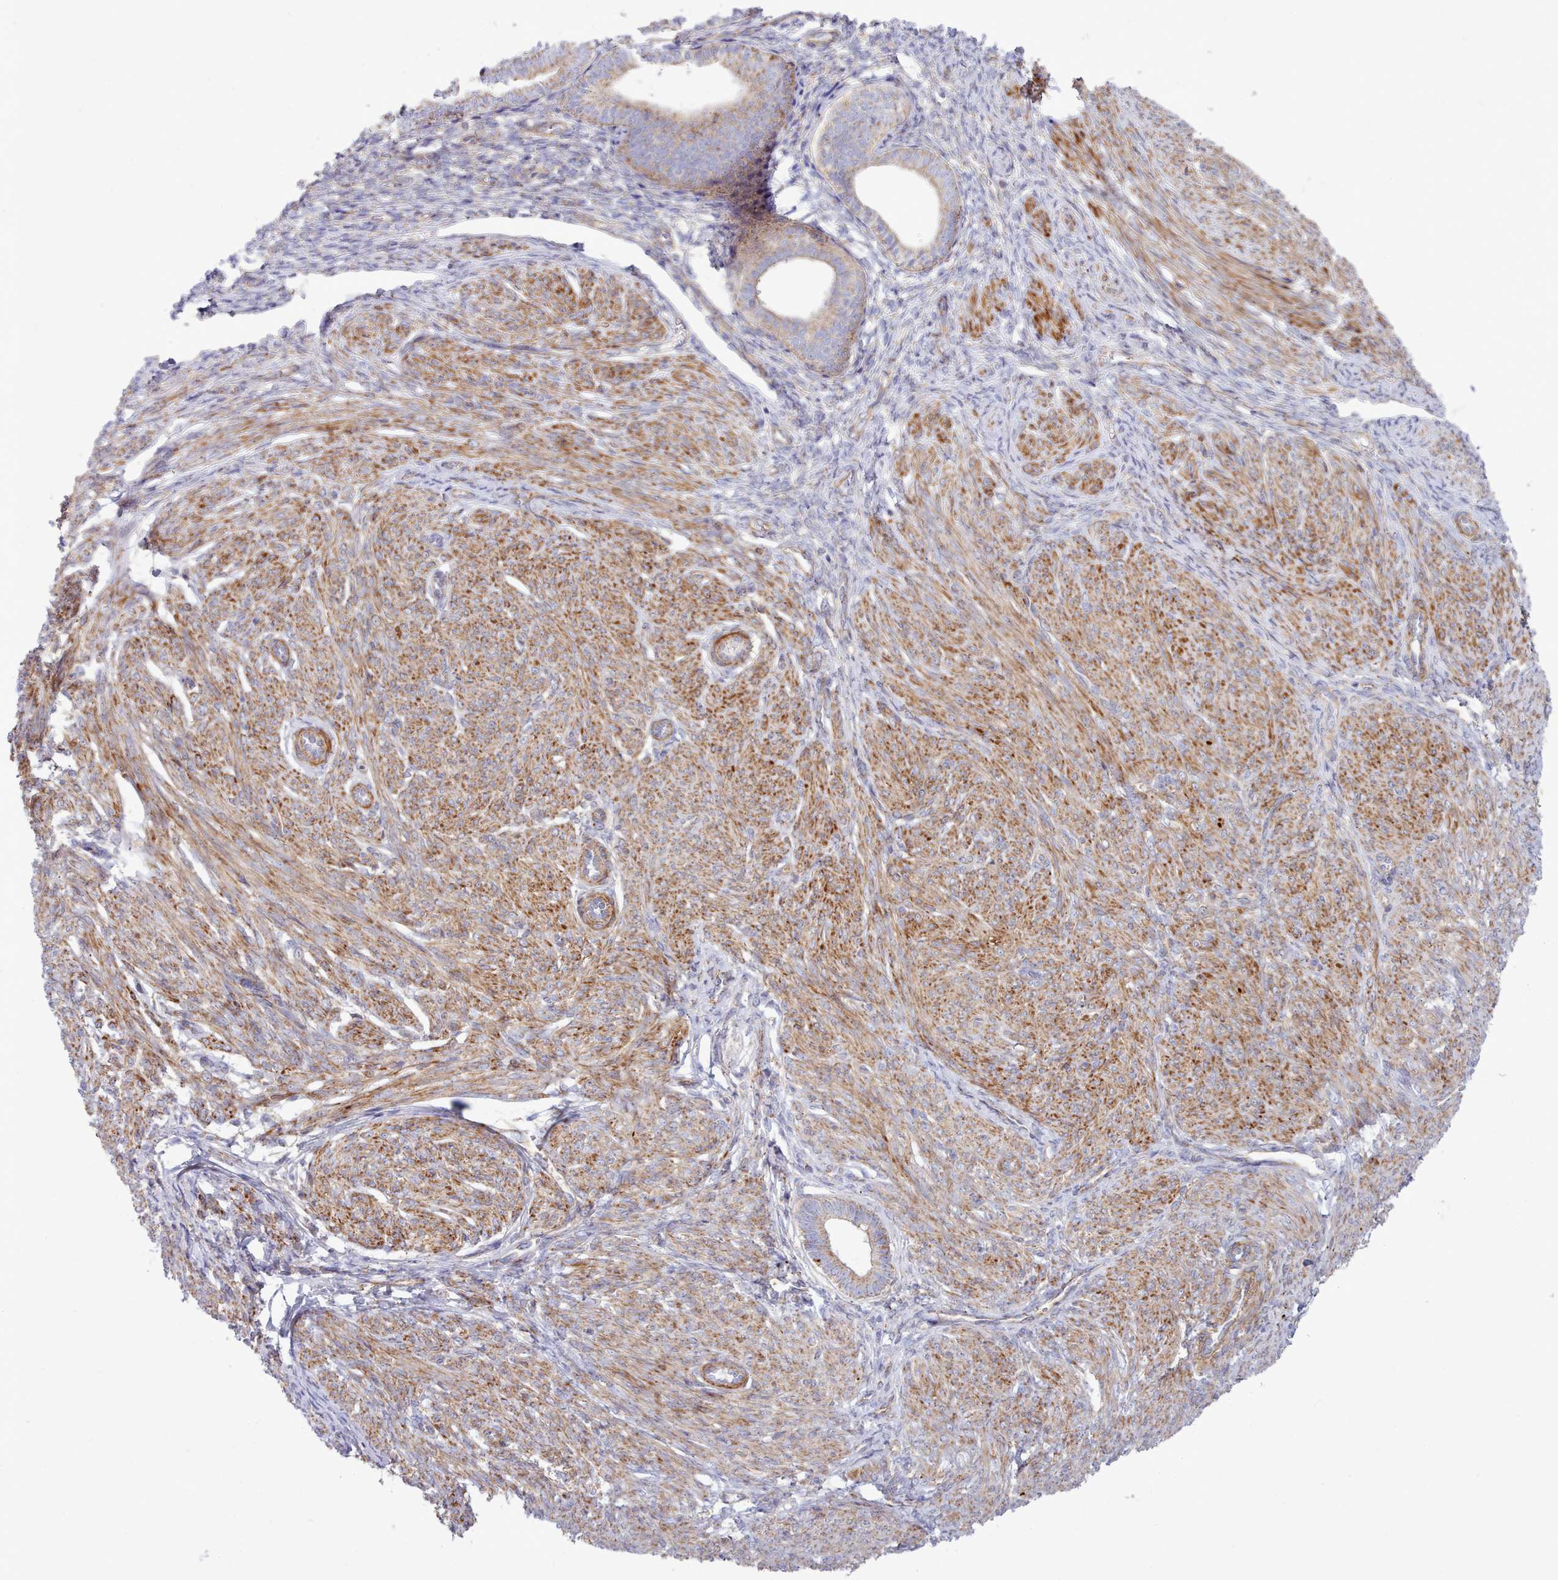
{"staining": {"intensity": "moderate", "quantity": "25%-75%", "location": "cytoplasmic/membranous"}, "tissue": "endometrial cancer", "cell_type": "Tumor cells", "image_type": "cancer", "snomed": [{"axis": "morphology", "description": "Adenocarcinoma, NOS"}, {"axis": "topography", "description": "Endometrium"}], "caption": "Moderate cytoplasmic/membranous protein expression is present in approximately 25%-75% of tumor cells in adenocarcinoma (endometrial).", "gene": "MRPL21", "patient": {"sex": "female", "age": 87}}